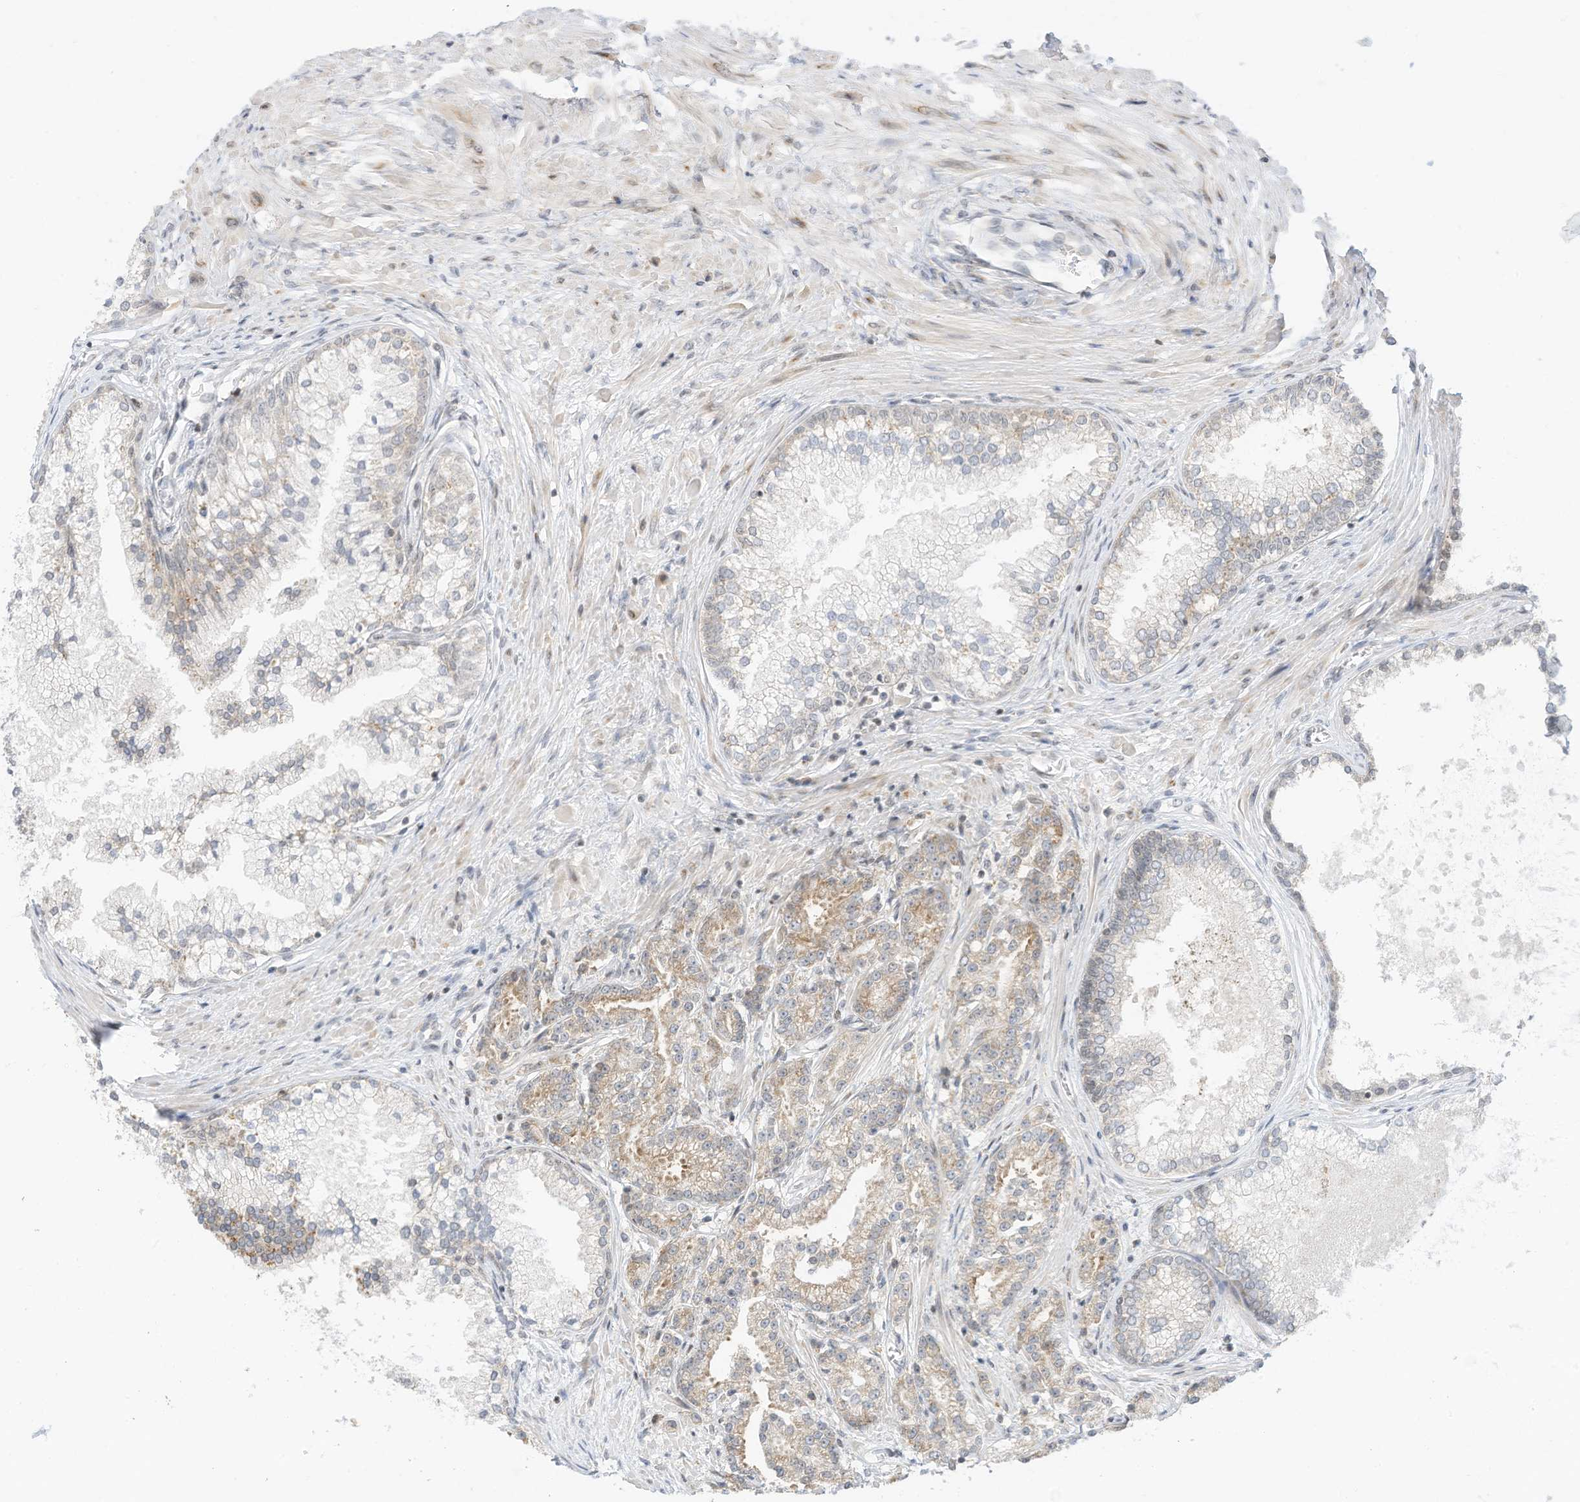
{"staining": {"intensity": "weak", "quantity": "<25%", "location": "cytoplasmic/membranous"}, "tissue": "prostate cancer", "cell_type": "Tumor cells", "image_type": "cancer", "snomed": [{"axis": "morphology", "description": "Adenocarcinoma, High grade"}, {"axis": "topography", "description": "Prostate"}], "caption": "Tumor cells show no significant positivity in prostate high-grade adenocarcinoma. (Brightfield microscopy of DAB (3,3'-diaminobenzidine) IHC at high magnification).", "gene": "EDF1", "patient": {"sex": "male", "age": 69}}